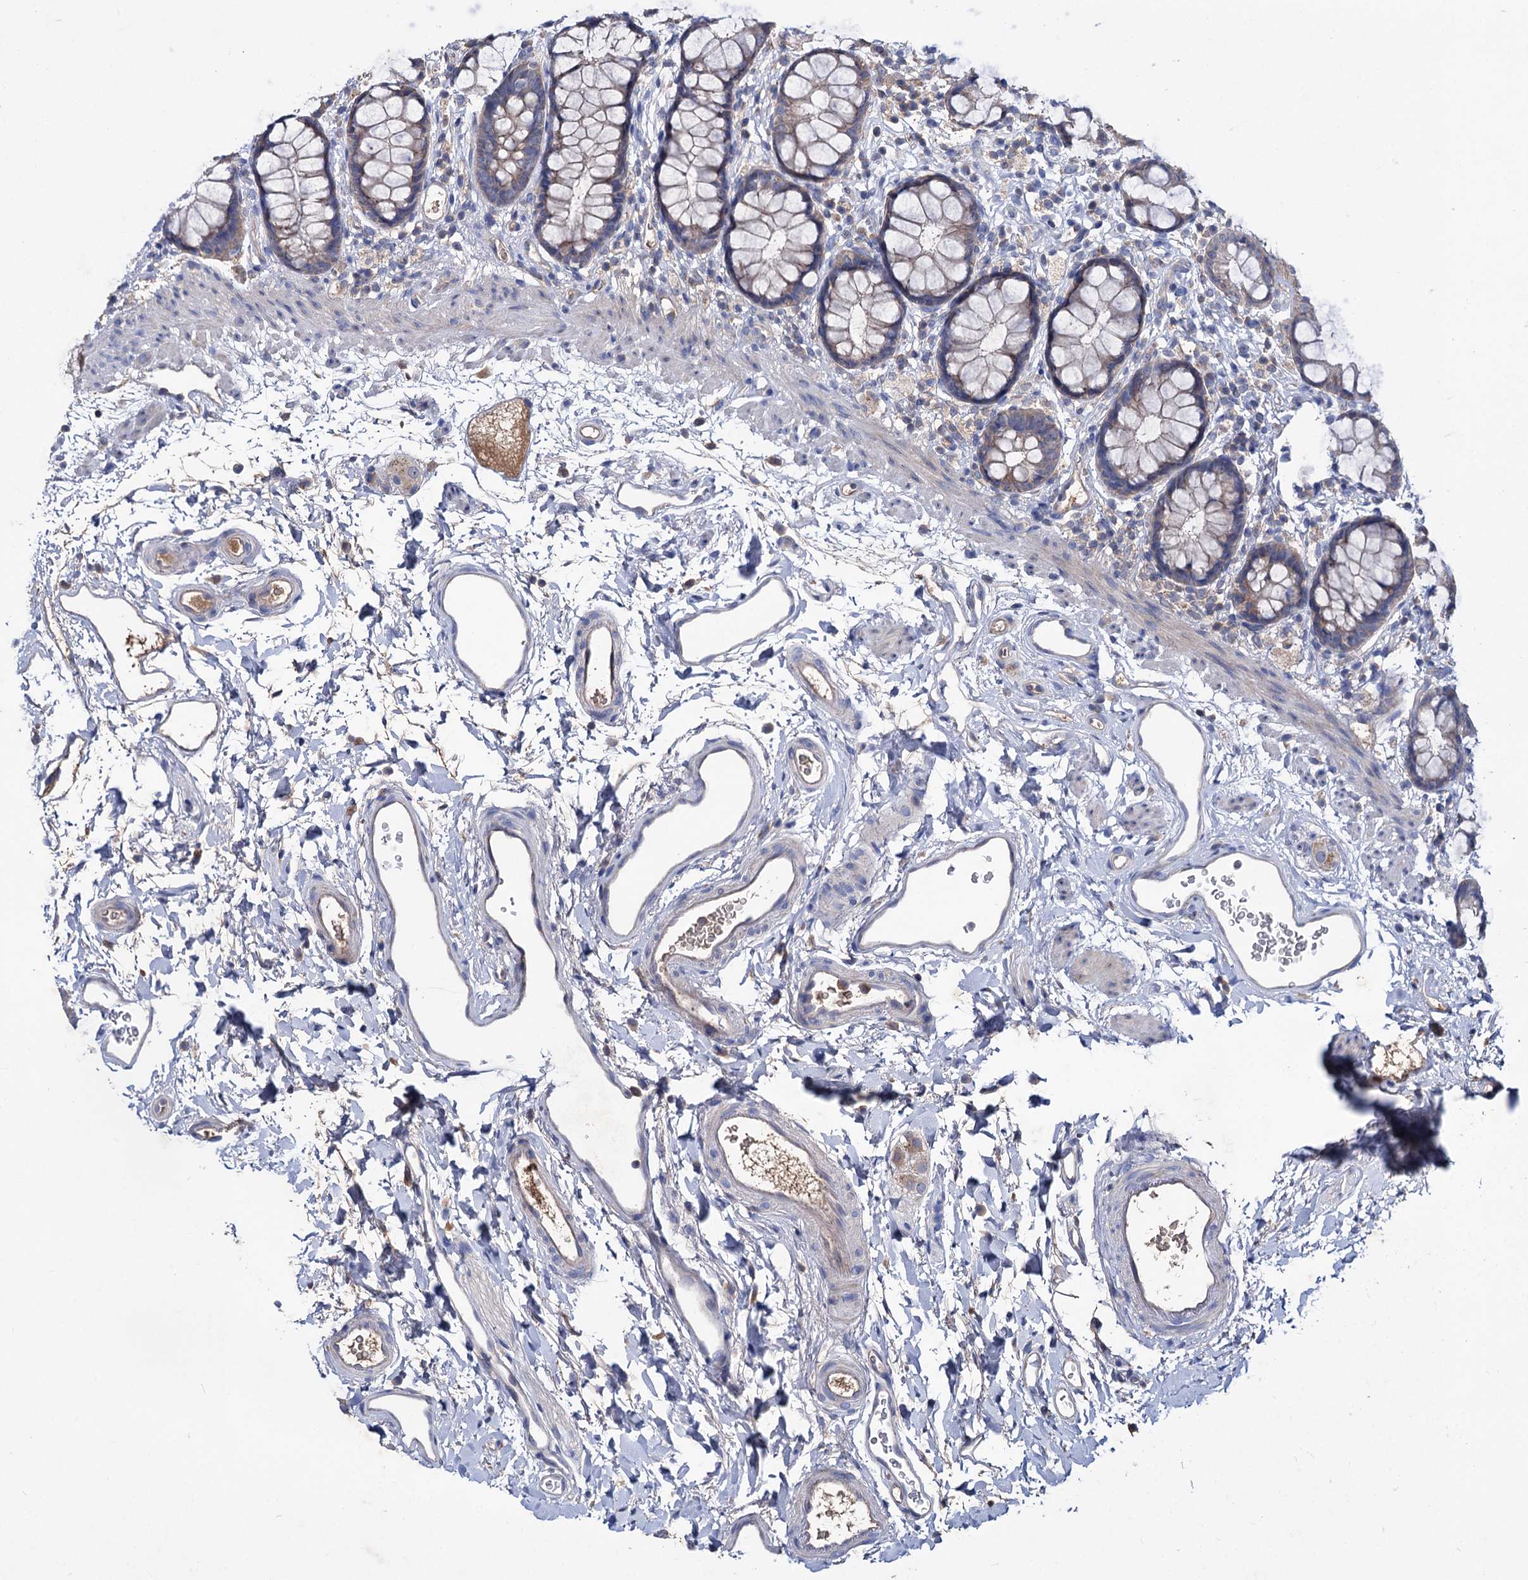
{"staining": {"intensity": "weak", "quantity": "<25%", "location": "cytoplasmic/membranous"}, "tissue": "rectum", "cell_type": "Glandular cells", "image_type": "normal", "snomed": [{"axis": "morphology", "description": "Normal tissue, NOS"}, {"axis": "topography", "description": "Rectum"}], "caption": "Immunohistochemistry (IHC) micrograph of benign rectum: rectum stained with DAB reveals no significant protein expression in glandular cells.", "gene": "CLPB", "patient": {"sex": "female", "age": 65}}